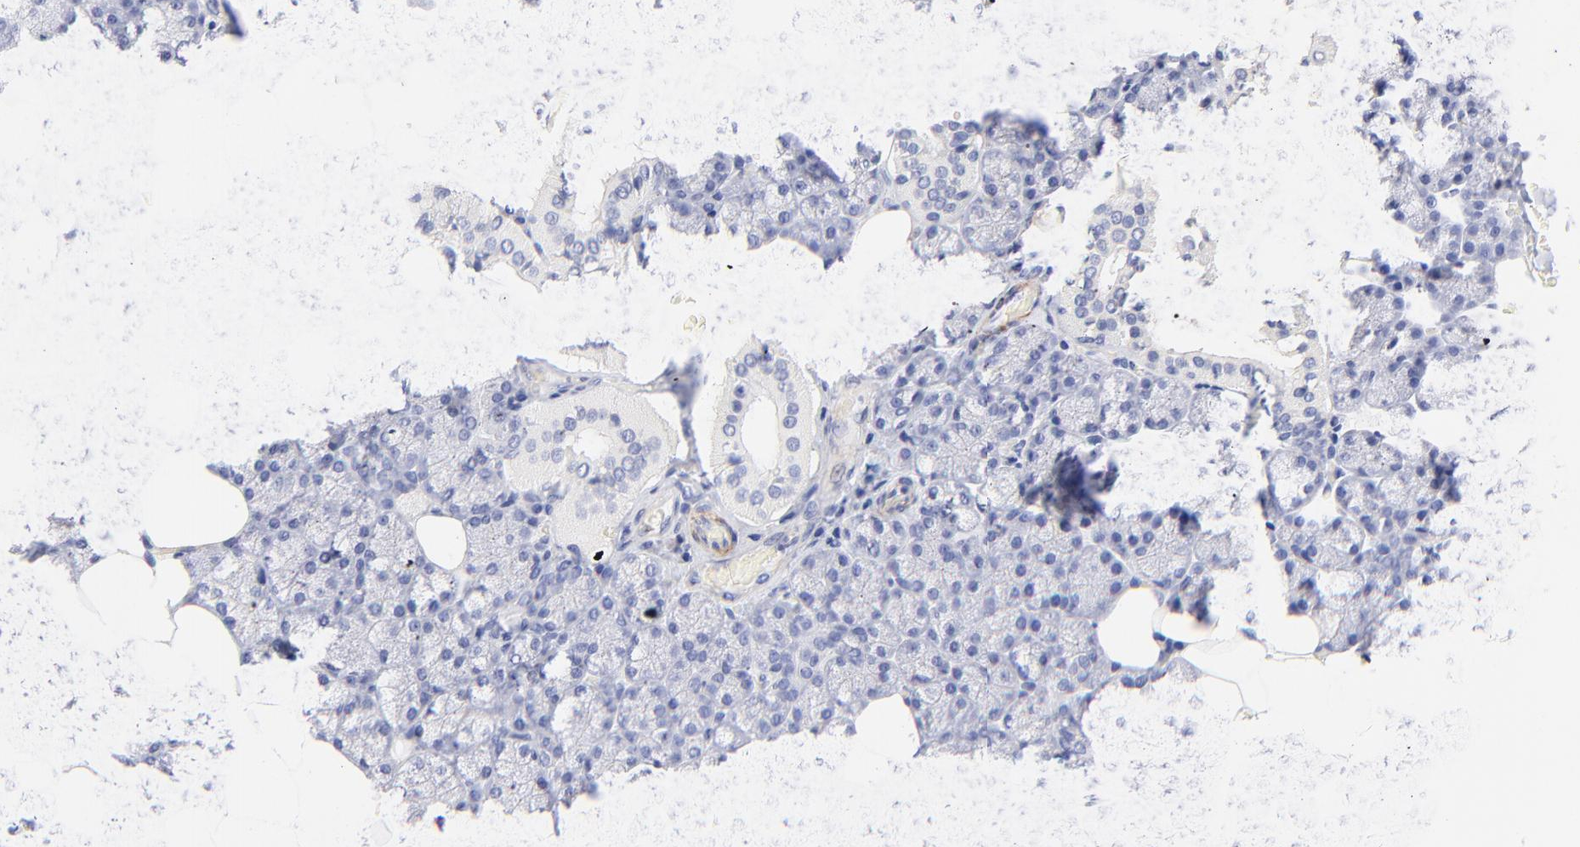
{"staining": {"intensity": "negative", "quantity": "none", "location": "none"}, "tissue": "salivary gland", "cell_type": "Glandular cells", "image_type": "normal", "snomed": [{"axis": "morphology", "description": "Normal tissue, NOS"}, {"axis": "topography", "description": "Lymph node"}, {"axis": "topography", "description": "Salivary gland"}], "caption": "Image shows no protein staining in glandular cells of benign salivary gland. (DAB (3,3'-diaminobenzidine) immunohistochemistry (IHC) visualized using brightfield microscopy, high magnification).", "gene": "ACTRT1", "patient": {"sex": "male", "age": 8}}